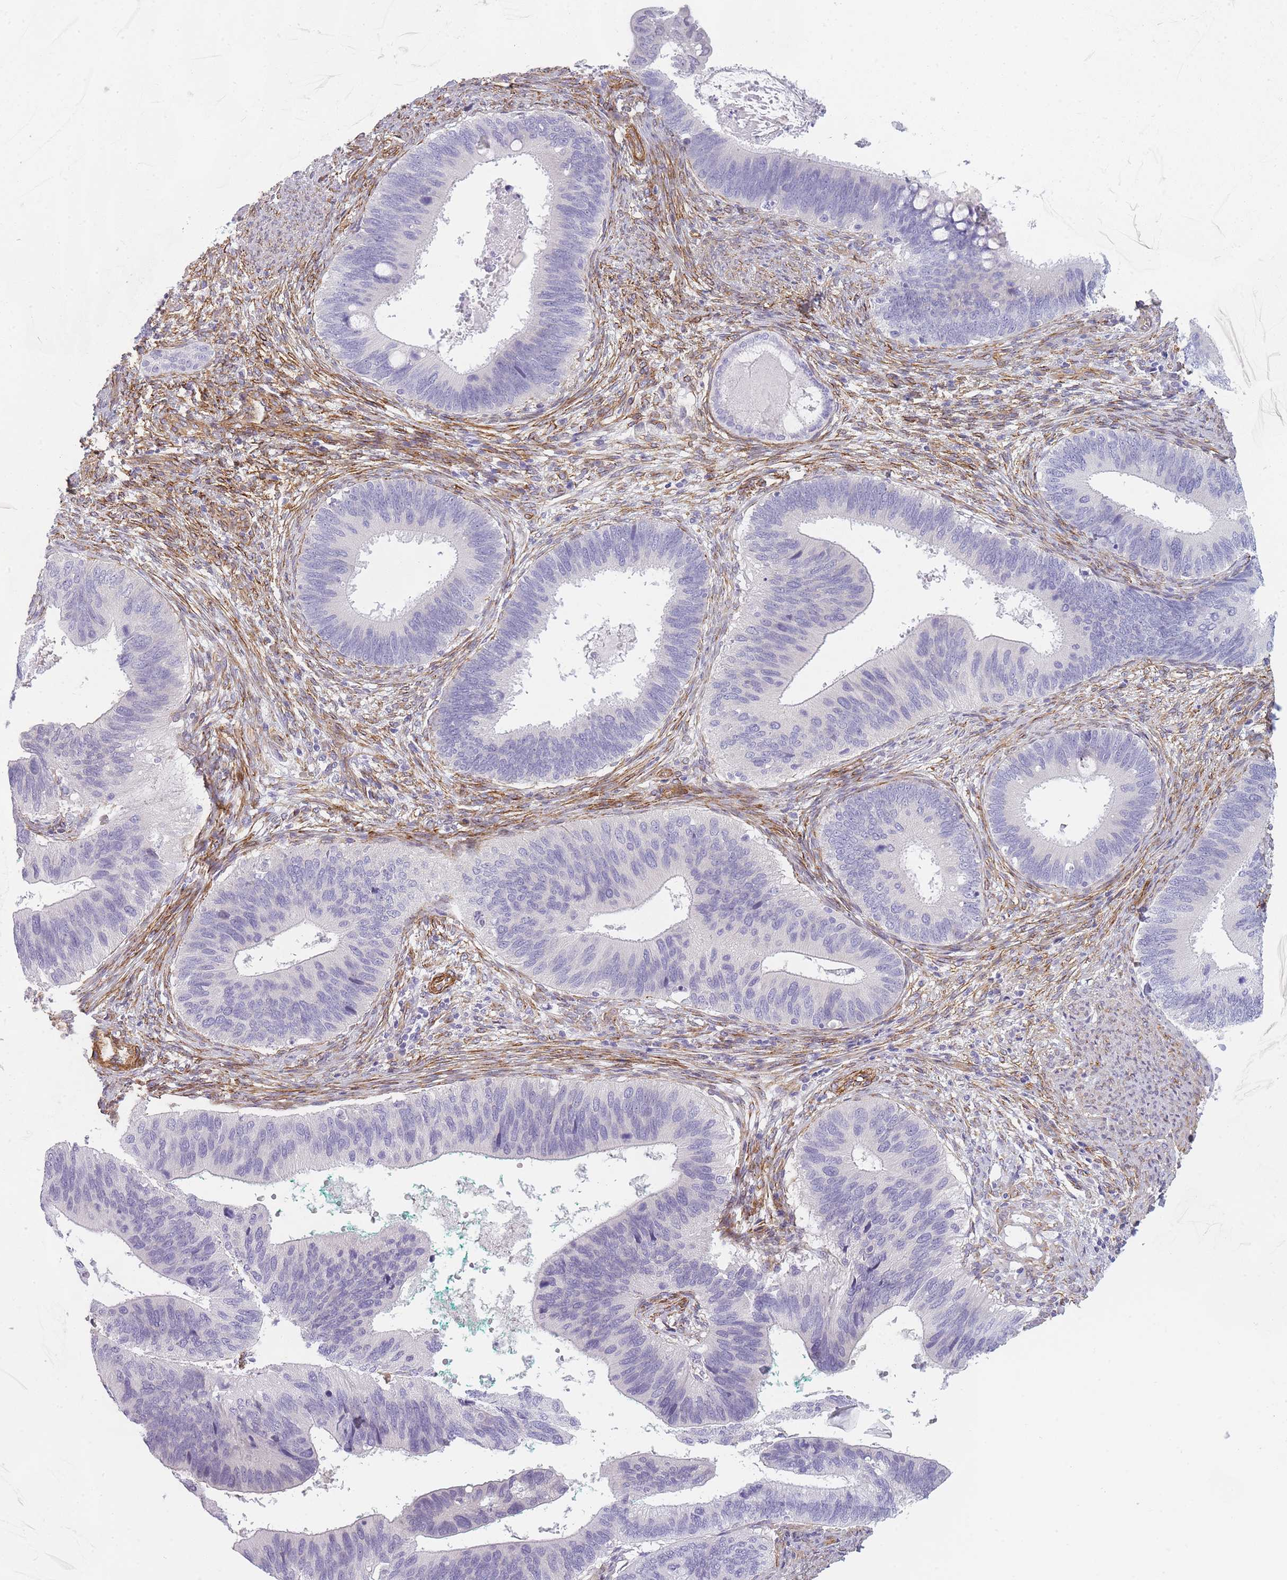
{"staining": {"intensity": "negative", "quantity": "none", "location": "none"}, "tissue": "cervical cancer", "cell_type": "Tumor cells", "image_type": "cancer", "snomed": [{"axis": "morphology", "description": "Adenocarcinoma, NOS"}, {"axis": "topography", "description": "Cervix"}], "caption": "Immunohistochemistry (IHC) histopathology image of neoplastic tissue: cervical cancer (adenocarcinoma) stained with DAB (3,3'-diaminobenzidine) shows no significant protein staining in tumor cells.", "gene": "OR6B3", "patient": {"sex": "female", "age": 42}}